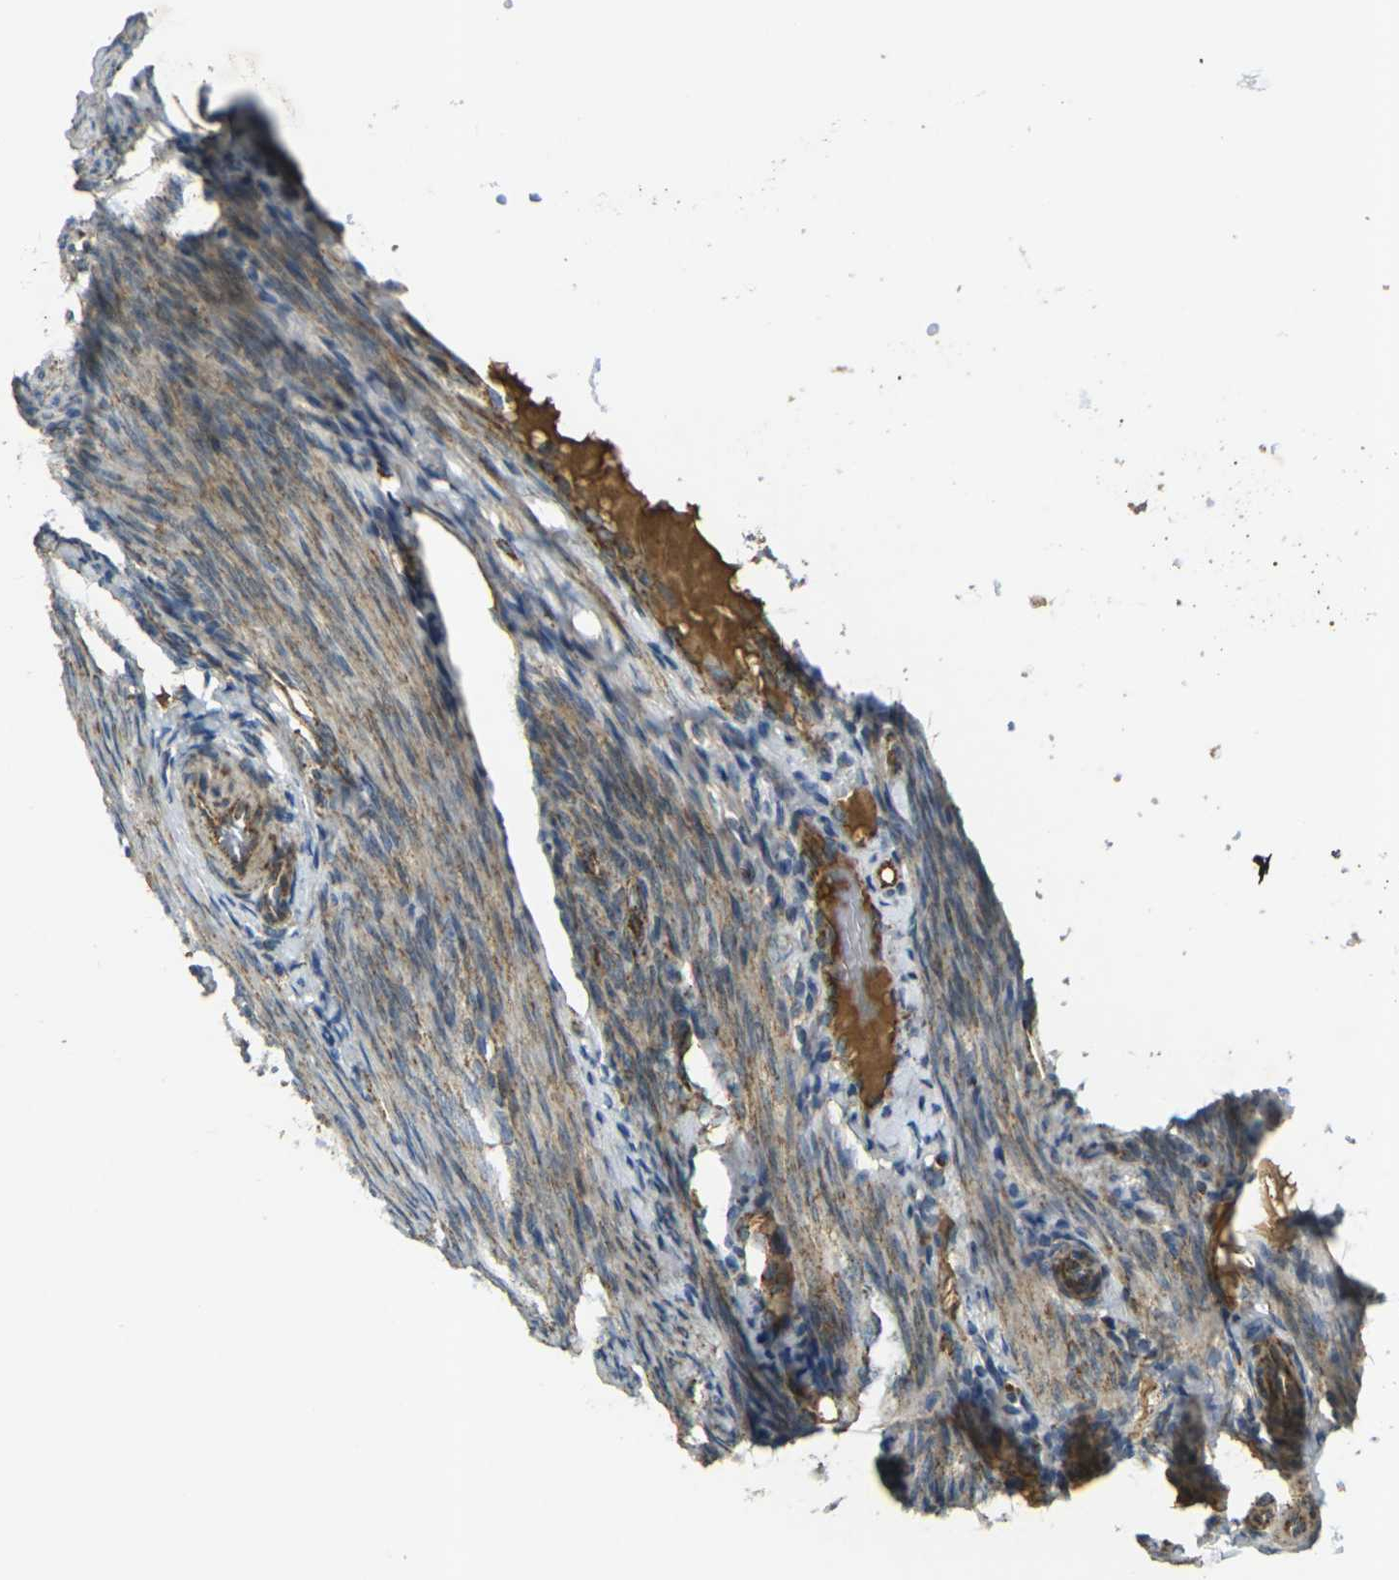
{"staining": {"intensity": "moderate", "quantity": ">75%", "location": "cytoplasmic/membranous"}, "tissue": "endometrium", "cell_type": "Cells in endometrial stroma", "image_type": "normal", "snomed": [{"axis": "morphology", "description": "Normal tissue, NOS"}, {"axis": "topography", "description": "Endometrium"}], "caption": "Human endometrium stained with a brown dye displays moderate cytoplasmic/membranous positive staining in approximately >75% of cells in endometrial stroma.", "gene": "IGF1R", "patient": {"sex": "female", "age": 61}}